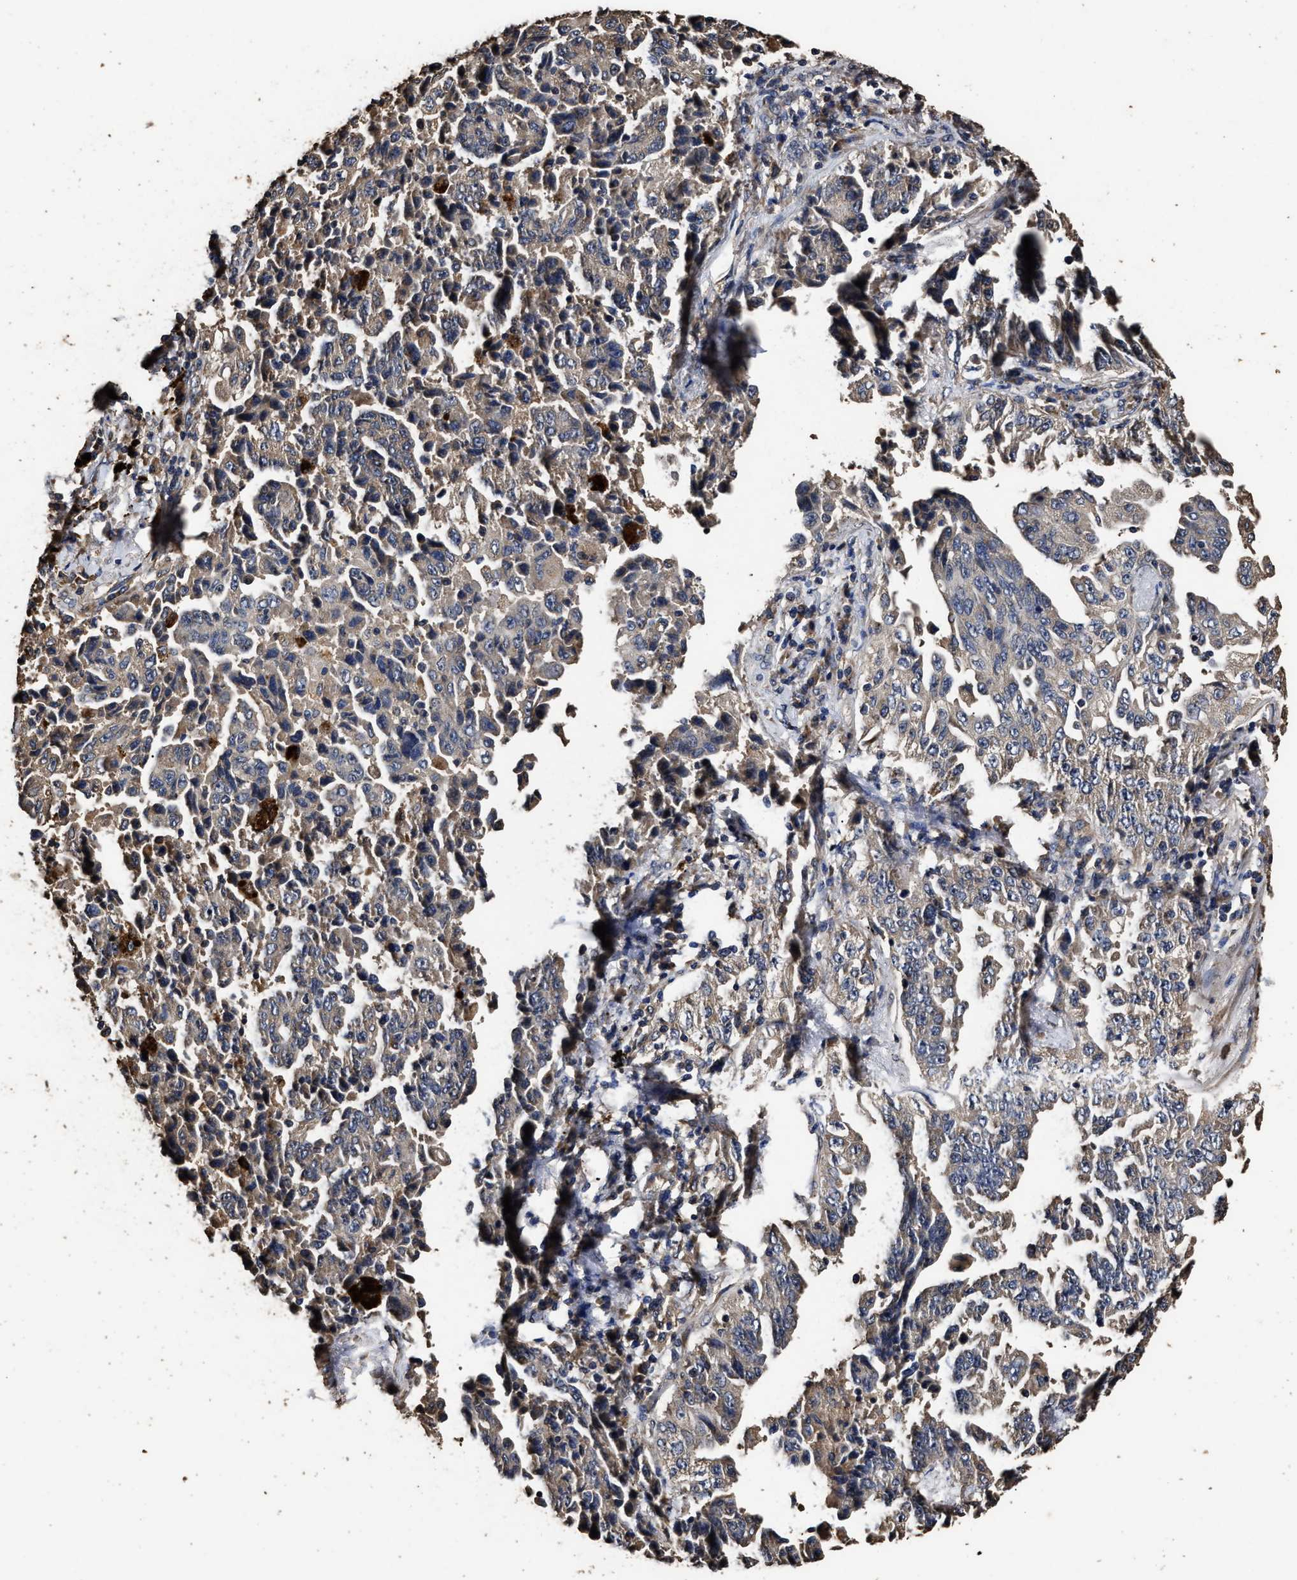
{"staining": {"intensity": "weak", "quantity": "<25%", "location": "cytoplasmic/membranous"}, "tissue": "lung cancer", "cell_type": "Tumor cells", "image_type": "cancer", "snomed": [{"axis": "morphology", "description": "Adenocarcinoma, NOS"}, {"axis": "topography", "description": "Lung"}], "caption": "Tumor cells are negative for protein expression in human adenocarcinoma (lung).", "gene": "PPM1K", "patient": {"sex": "female", "age": 51}}